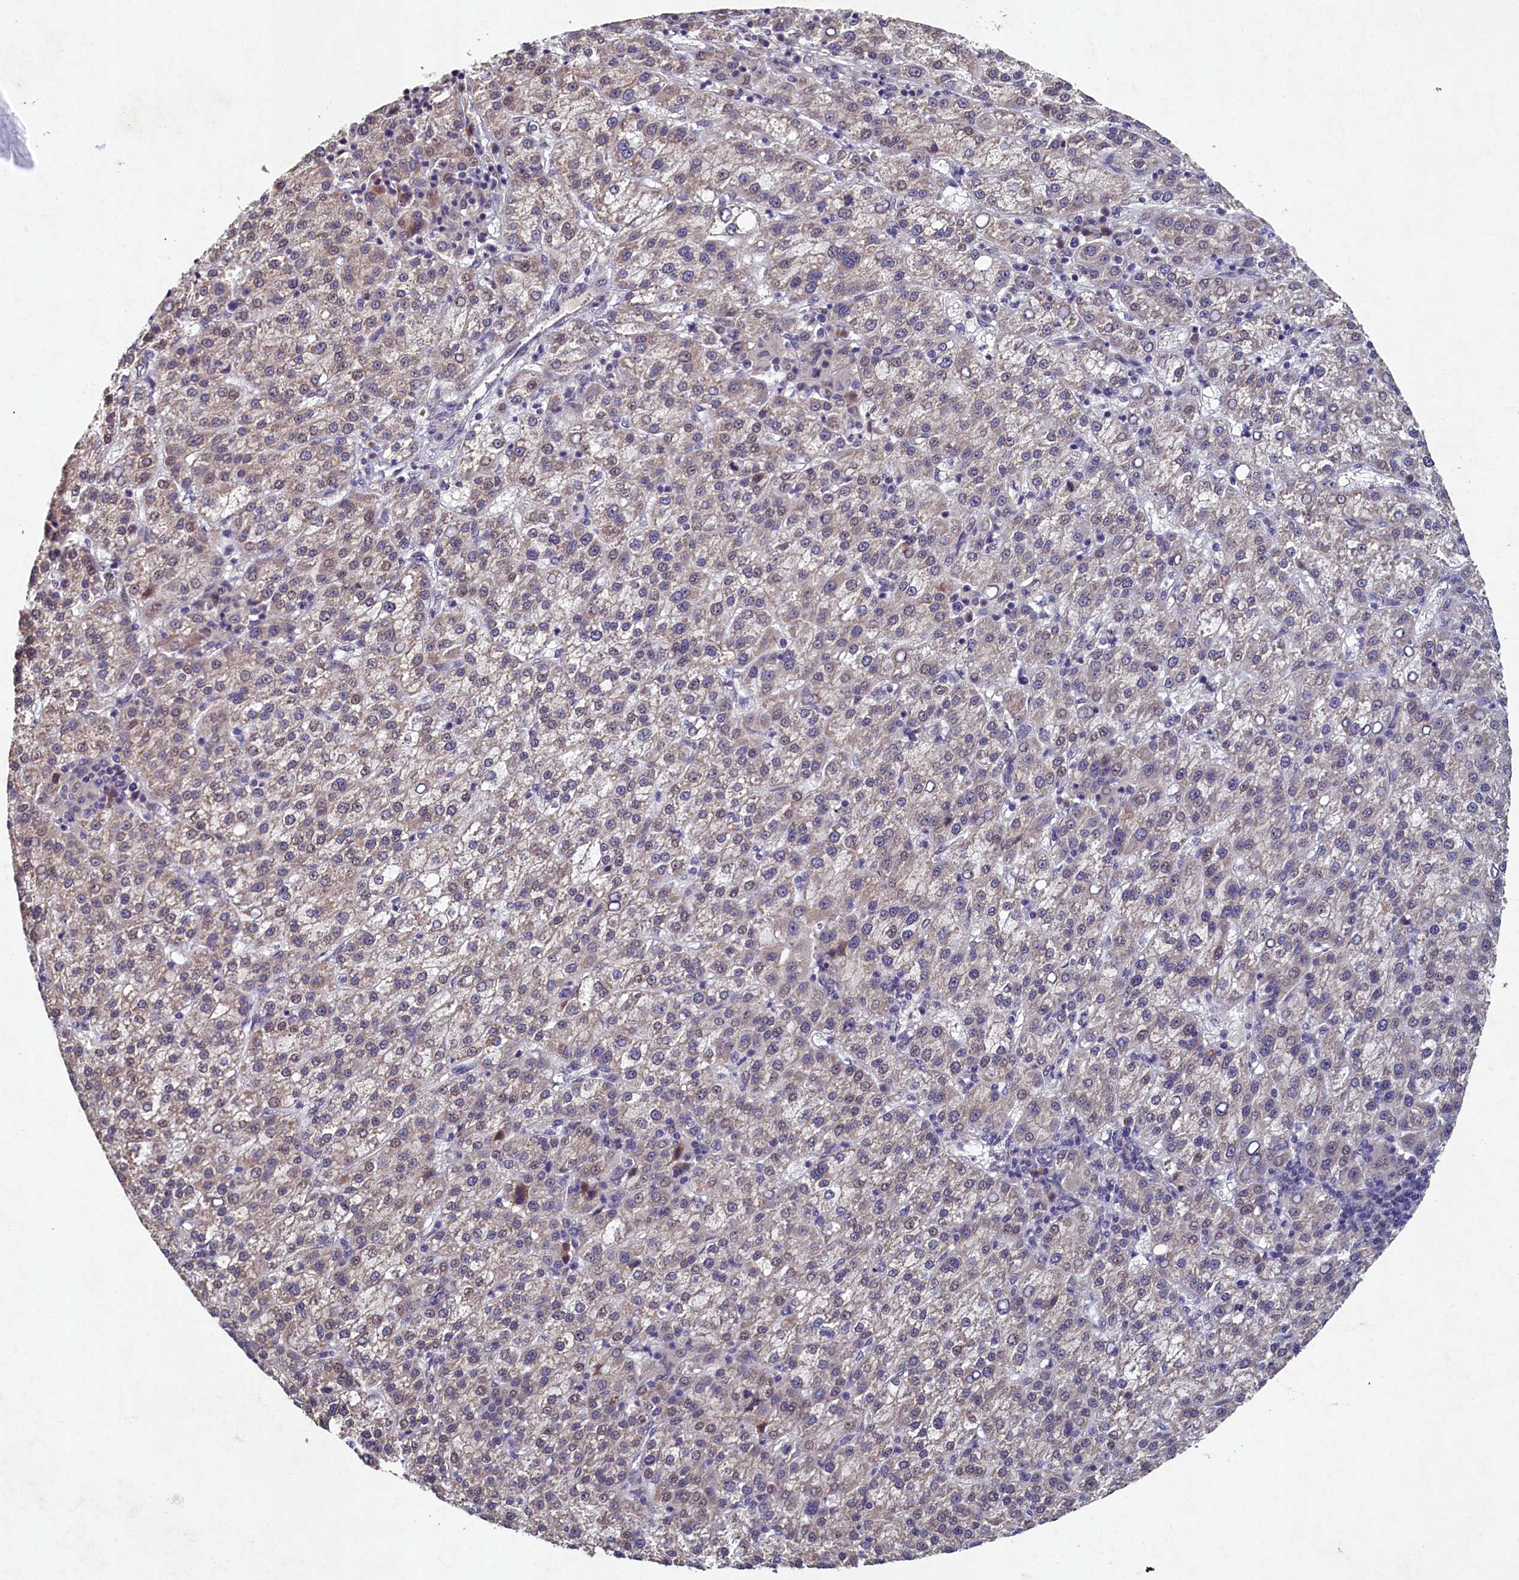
{"staining": {"intensity": "weak", "quantity": ">75%", "location": "cytoplasmic/membranous"}, "tissue": "liver cancer", "cell_type": "Tumor cells", "image_type": "cancer", "snomed": [{"axis": "morphology", "description": "Carcinoma, Hepatocellular, NOS"}, {"axis": "topography", "description": "Liver"}], "caption": "Brown immunohistochemical staining in liver cancer (hepatocellular carcinoma) reveals weak cytoplasmic/membranous staining in approximately >75% of tumor cells.", "gene": "LATS2", "patient": {"sex": "female", "age": 58}}